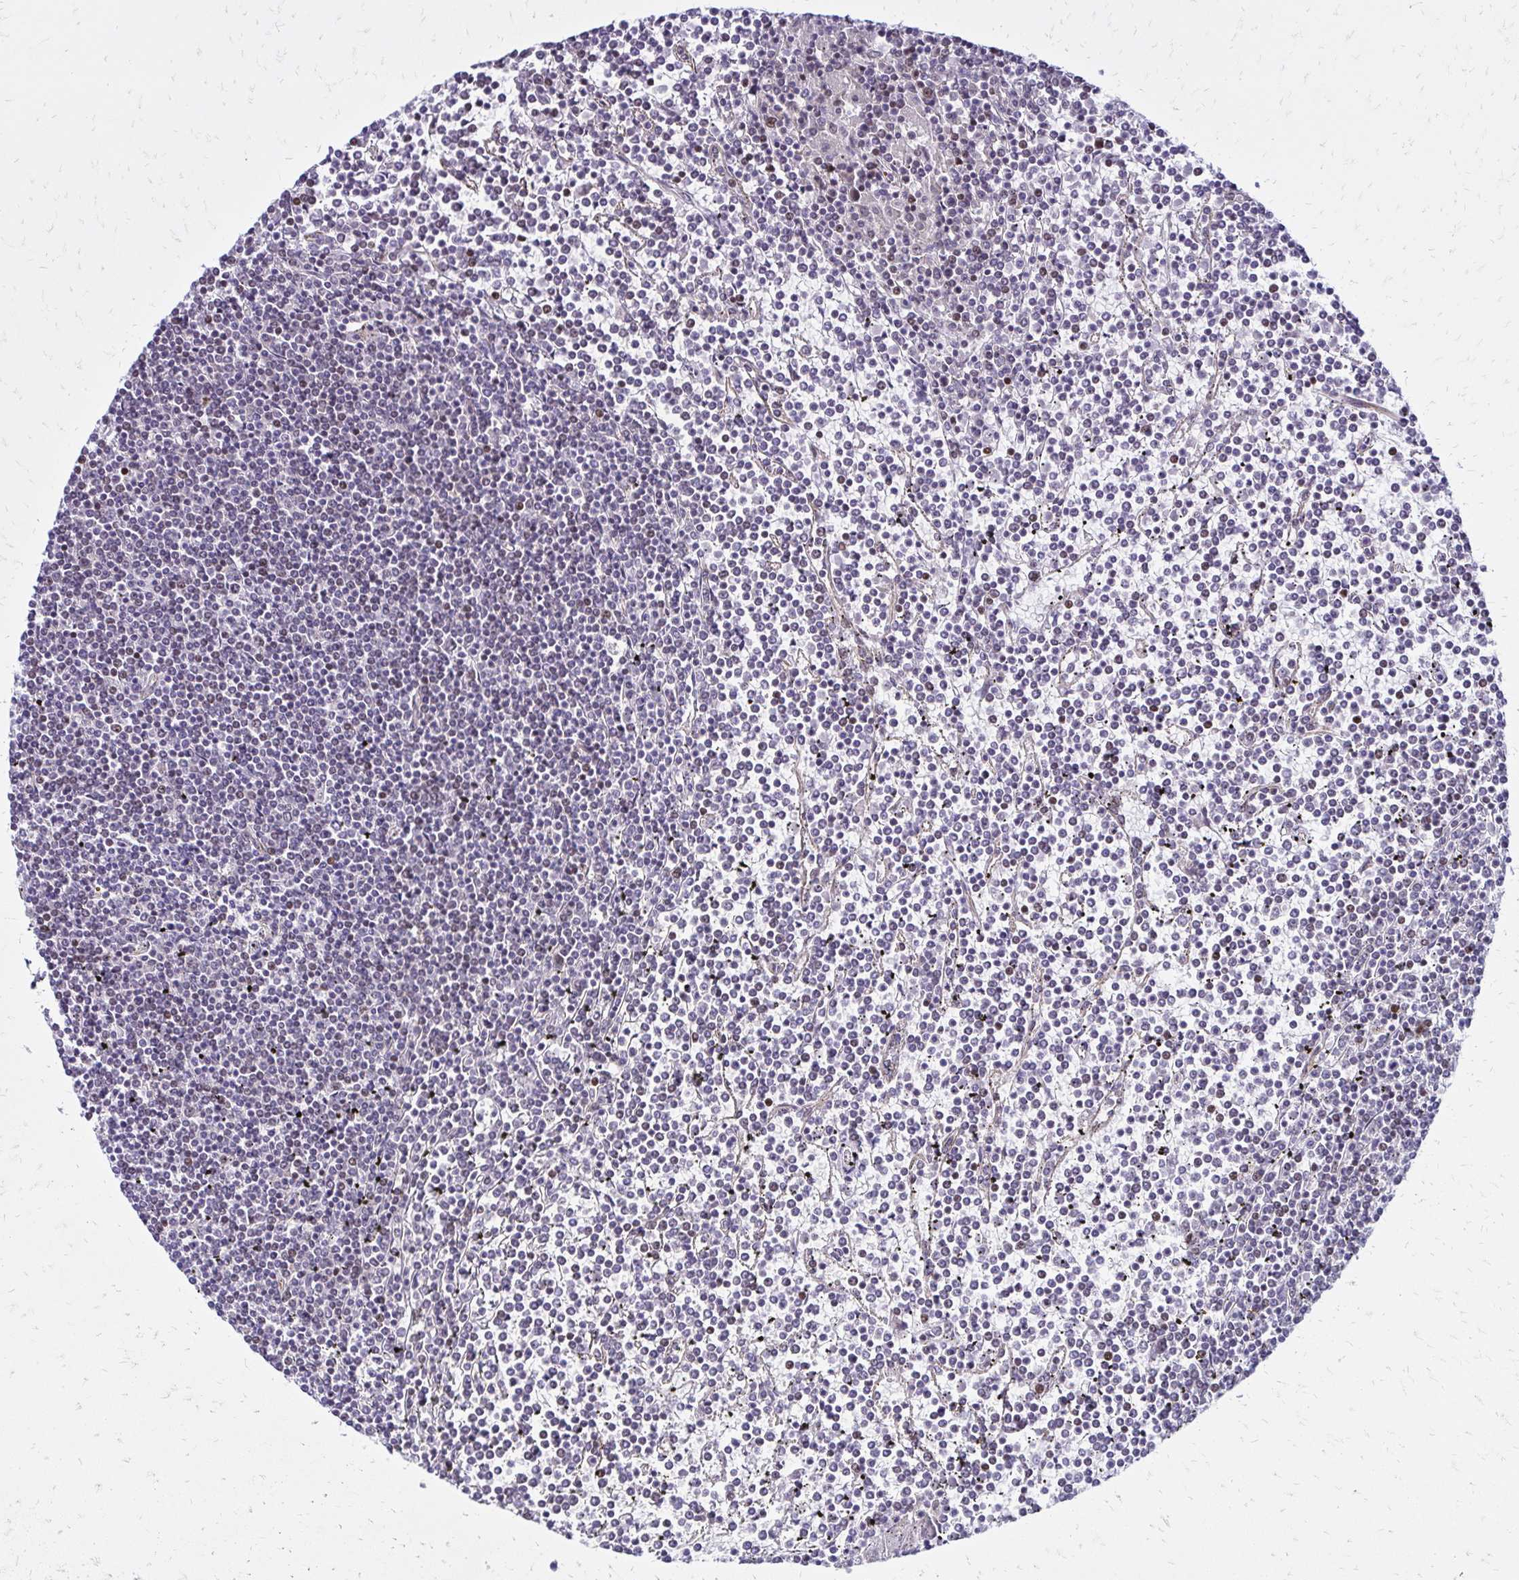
{"staining": {"intensity": "negative", "quantity": "none", "location": "none"}, "tissue": "lymphoma", "cell_type": "Tumor cells", "image_type": "cancer", "snomed": [{"axis": "morphology", "description": "Malignant lymphoma, non-Hodgkin's type, Low grade"}, {"axis": "topography", "description": "Spleen"}], "caption": "Immunohistochemical staining of malignant lymphoma, non-Hodgkin's type (low-grade) reveals no significant positivity in tumor cells.", "gene": "TOB1", "patient": {"sex": "female", "age": 19}}